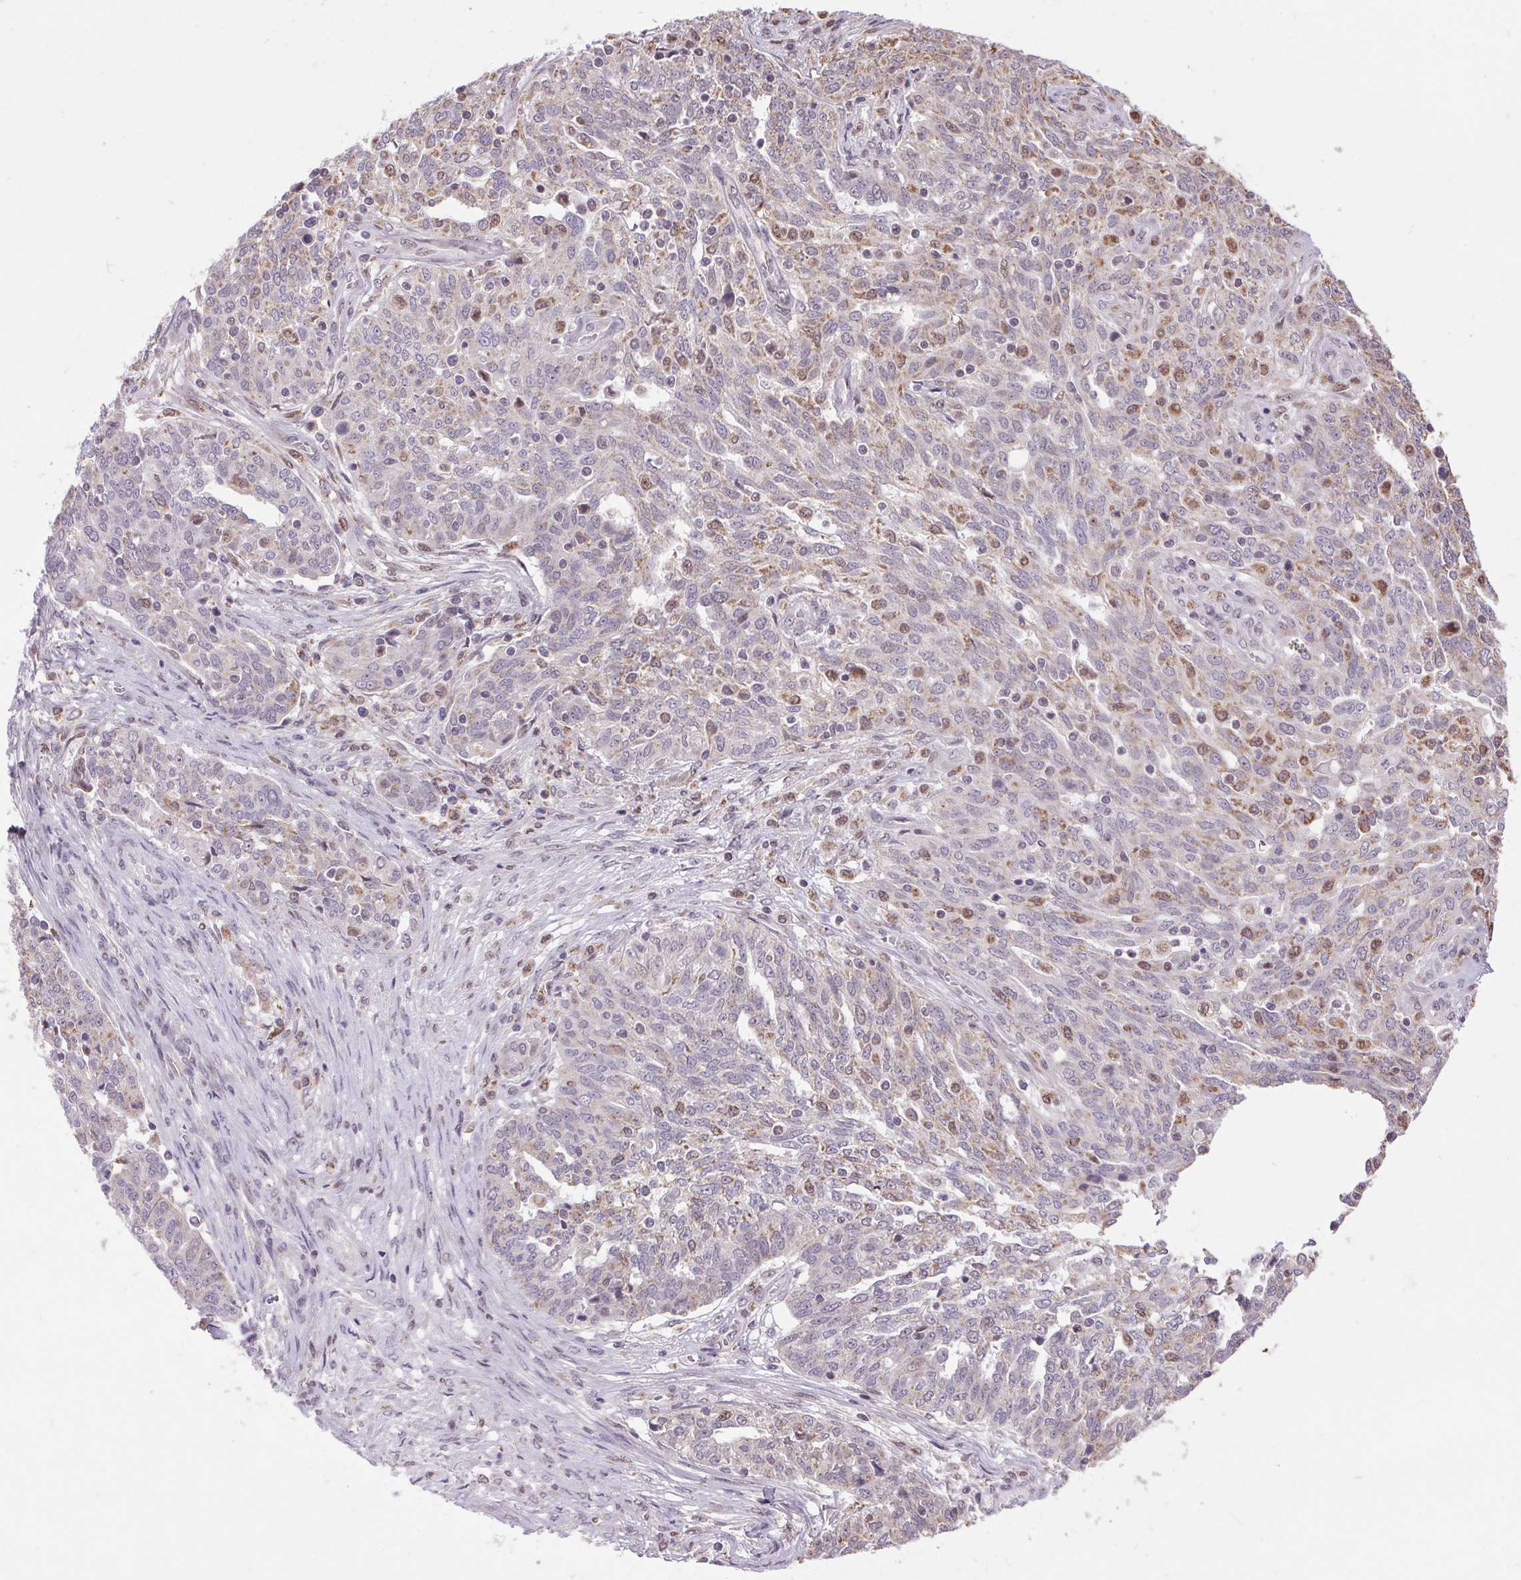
{"staining": {"intensity": "negative", "quantity": "none", "location": "none"}, "tissue": "ovarian cancer", "cell_type": "Tumor cells", "image_type": "cancer", "snomed": [{"axis": "morphology", "description": "Cystadenocarcinoma, serous, NOS"}, {"axis": "topography", "description": "Ovary"}], "caption": "A micrograph of serous cystadenocarcinoma (ovarian) stained for a protein displays no brown staining in tumor cells. (Stains: DAB immunohistochemistry with hematoxylin counter stain, Microscopy: brightfield microscopy at high magnification).", "gene": "AKR1E2", "patient": {"sex": "female", "age": 67}}